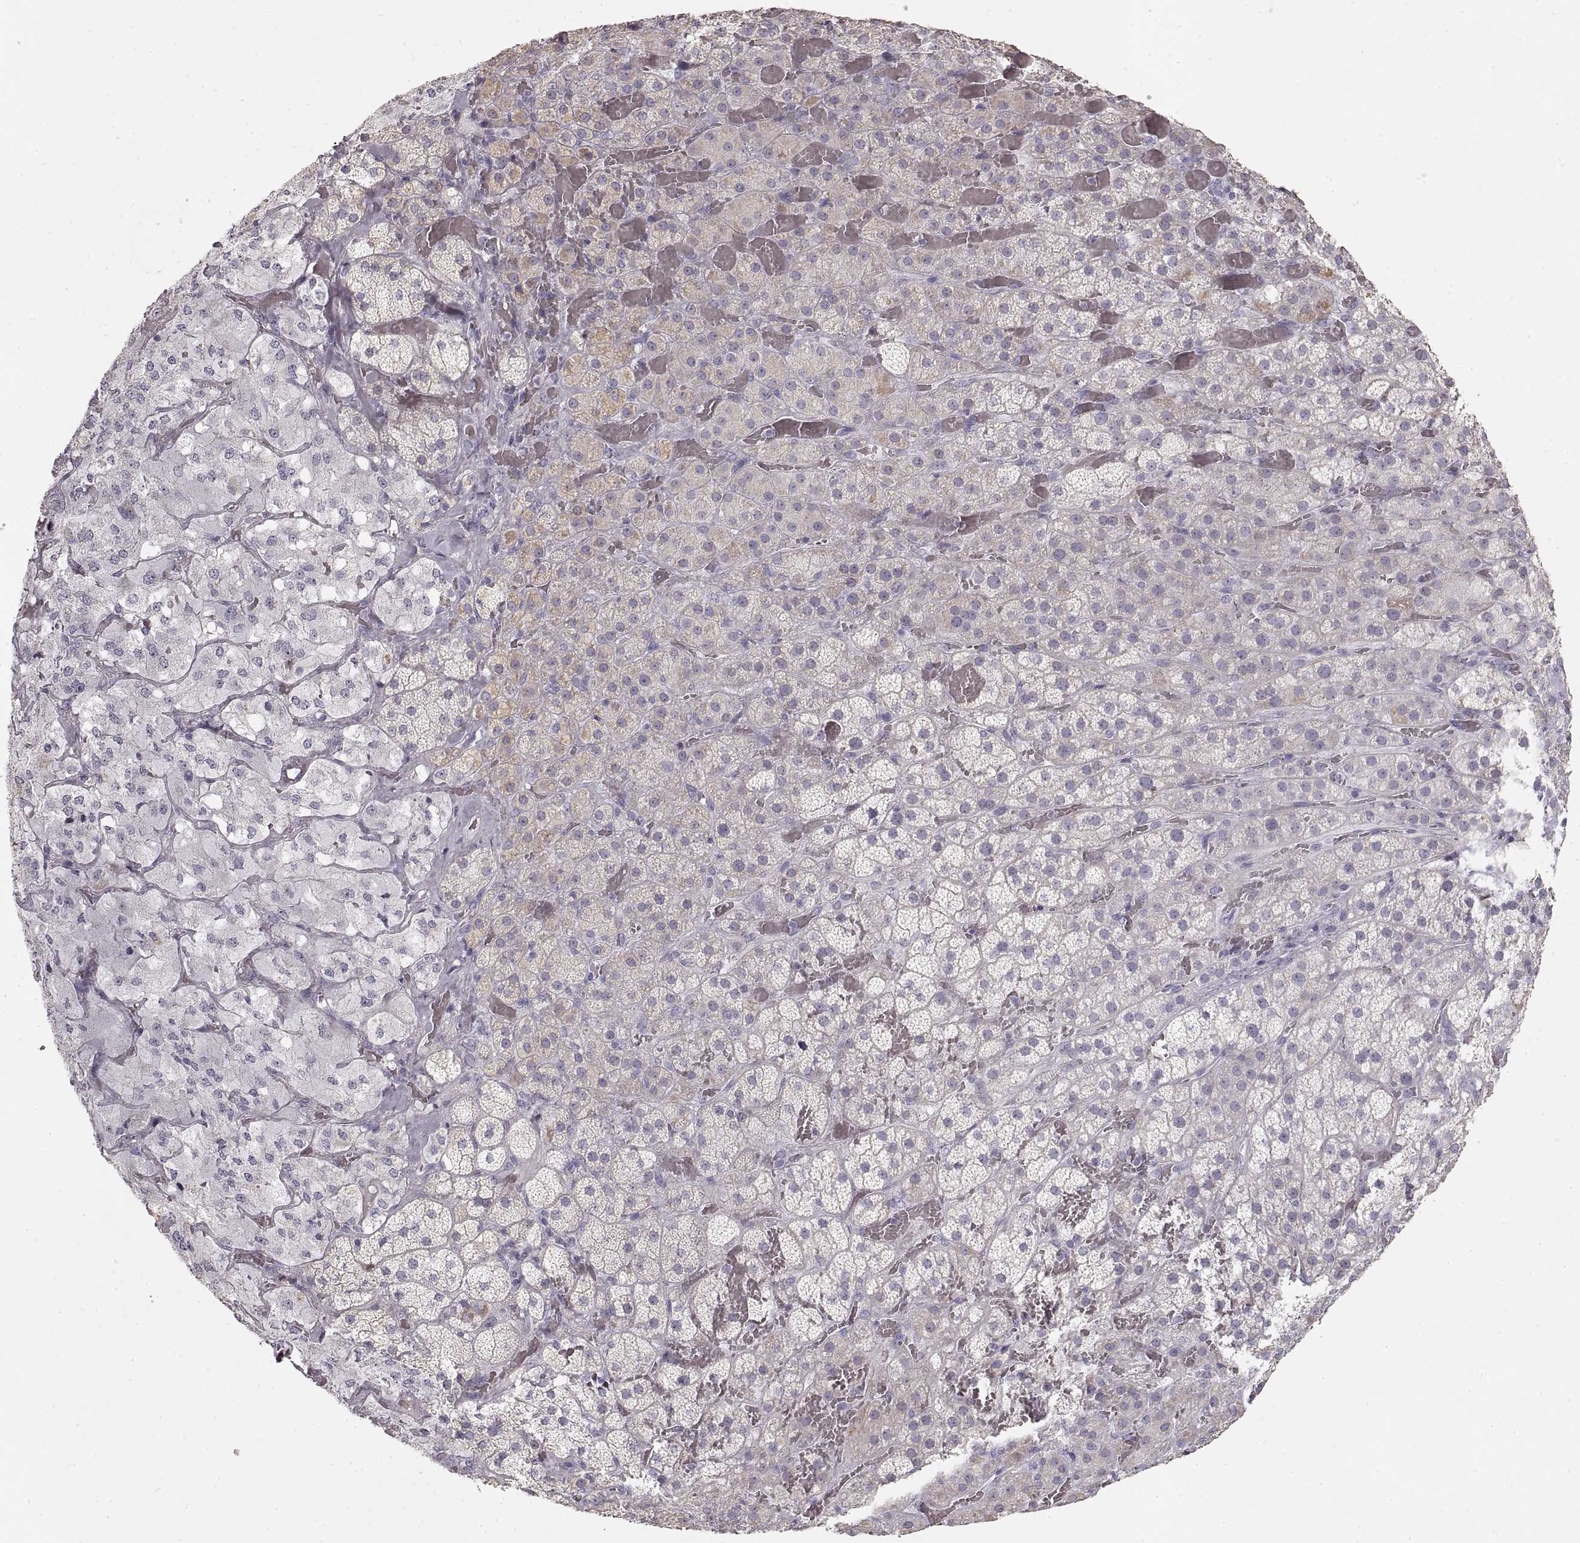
{"staining": {"intensity": "negative", "quantity": "none", "location": "none"}, "tissue": "adrenal gland", "cell_type": "Glandular cells", "image_type": "normal", "snomed": [{"axis": "morphology", "description": "Normal tissue, NOS"}, {"axis": "topography", "description": "Adrenal gland"}], "caption": "Immunohistochemistry (IHC) image of normal adrenal gland: adrenal gland stained with DAB (3,3'-diaminobenzidine) shows no significant protein expression in glandular cells.", "gene": "ZP3", "patient": {"sex": "male", "age": 57}}